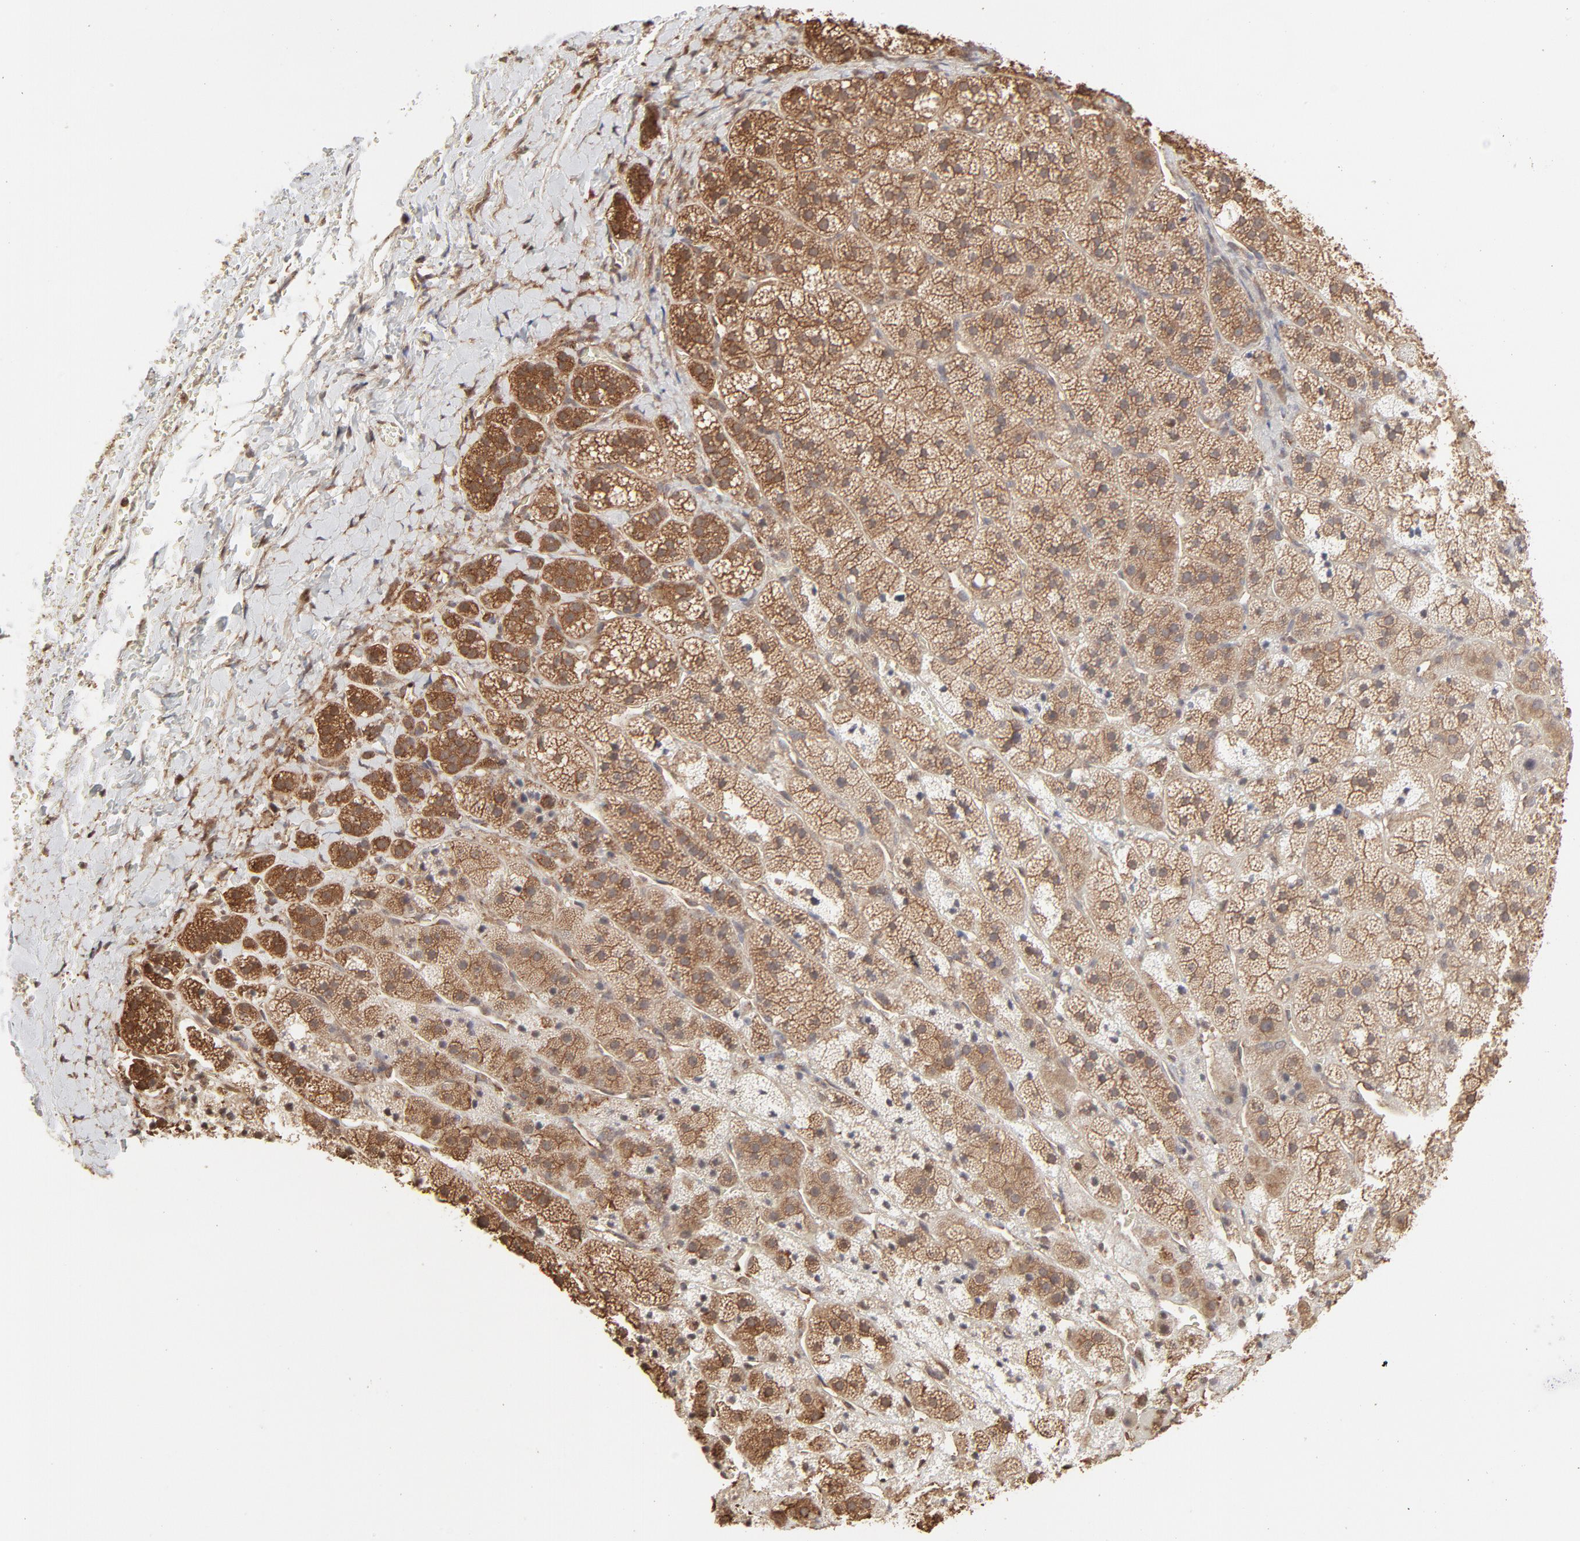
{"staining": {"intensity": "moderate", "quantity": ">75%", "location": "cytoplasmic/membranous"}, "tissue": "adrenal gland", "cell_type": "Glandular cells", "image_type": "normal", "snomed": [{"axis": "morphology", "description": "Normal tissue, NOS"}, {"axis": "topography", "description": "Adrenal gland"}], "caption": "Glandular cells show medium levels of moderate cytoplasmic/membranous staining in about >75% of cells in unremarkable adrenal gland. (DAB (3,3'-diaminobenzidine) = brown stain, brightfield microscopy at high magnification).", "gene": "PPP2CA", "patient": {"sex": "female", "age": 44}}